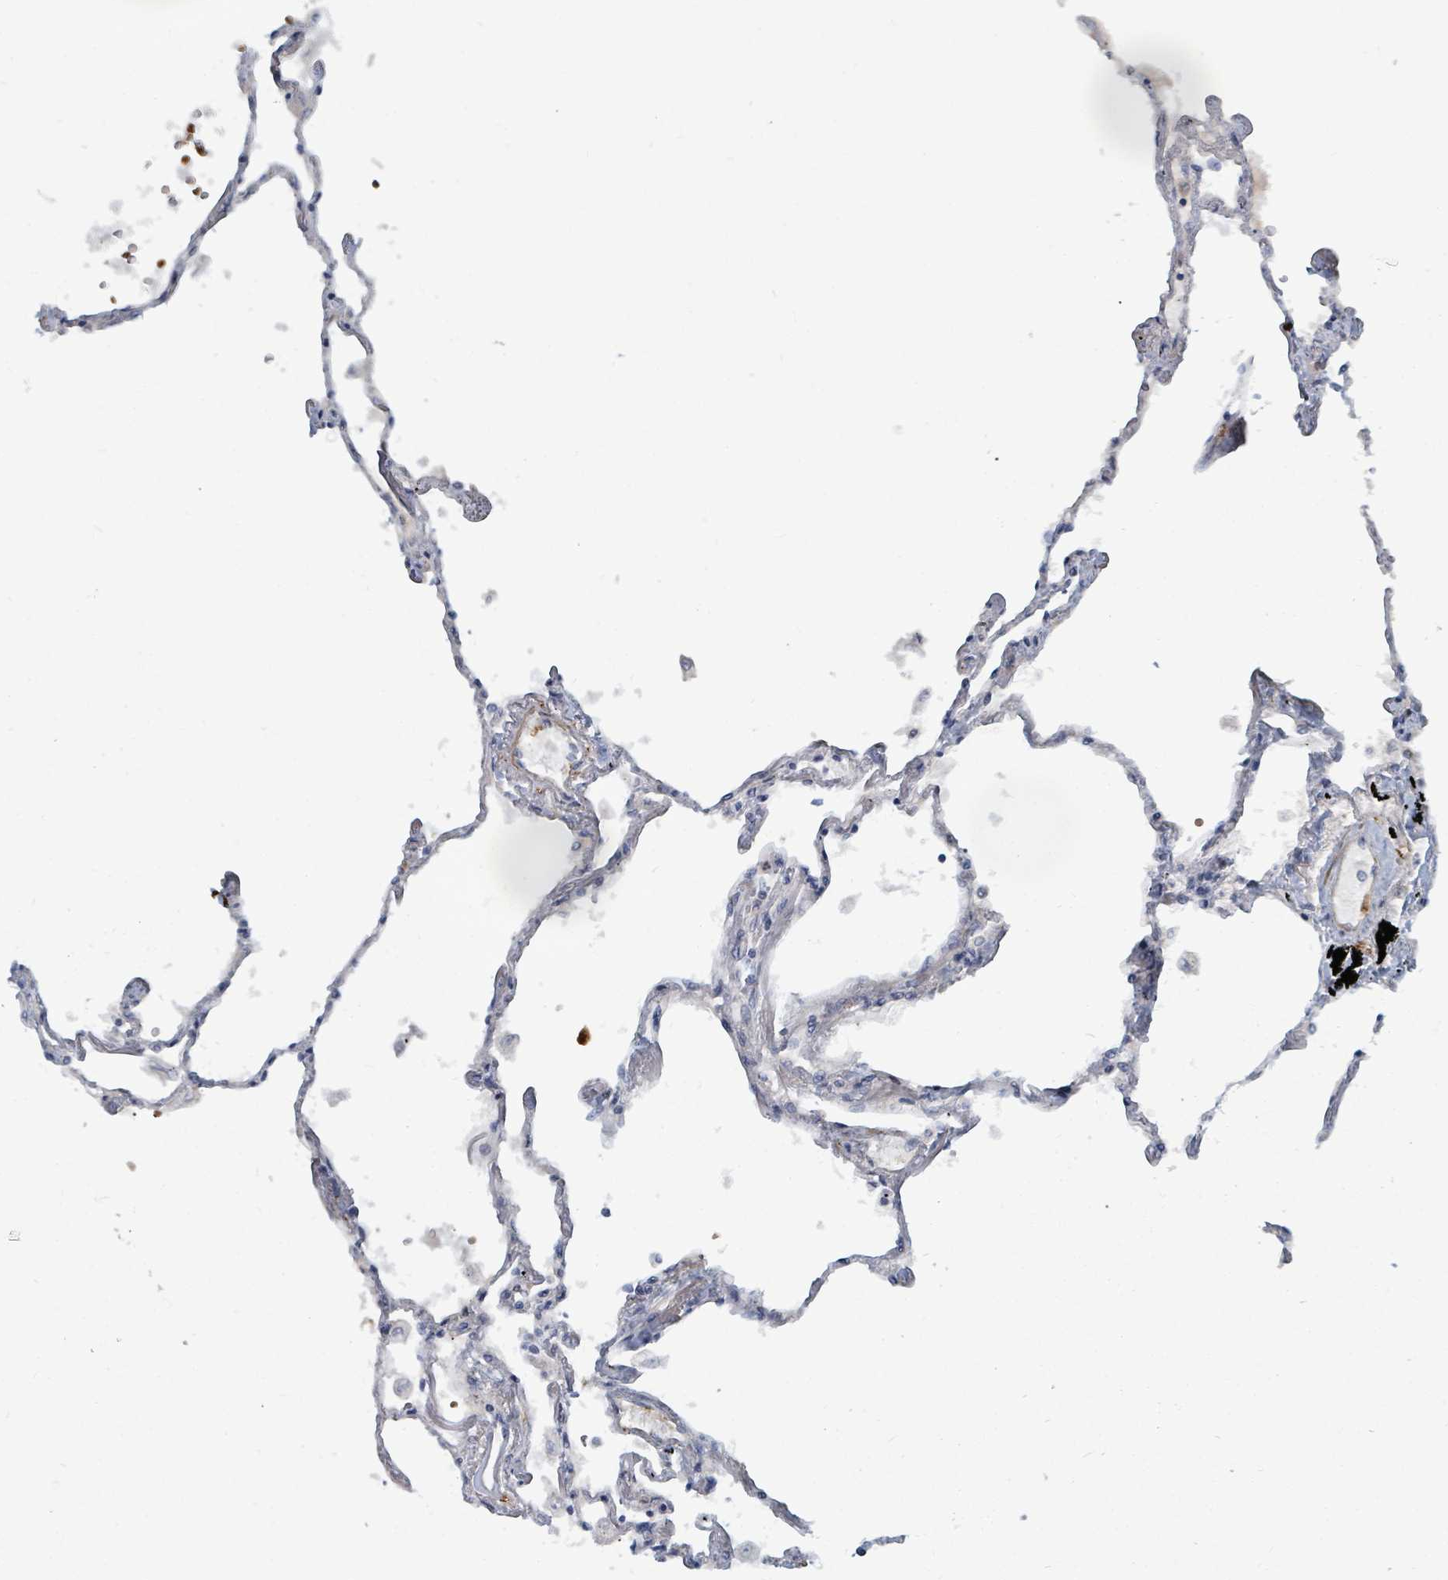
{"staining": {"intensity": "moderate", "quantity": "25%-75%", "location": "nuclear"}, "tissue": "lung", "cell_type": "Alveolar cells", "image_type": "normal", "snomed": [{"axis": "morphology", "description": "Normal tissue, NOS"}, {"axis": "topography", "description": "Lung"}], "caption": "High-magnification brightfield microscopy of benign lung stained with DAB (brown) and counterstained with hematoxylin (blue). alveolar cells exhibit moderate nuclear positivity is identified in about25%-75% of cells. (brown staining indicates protein expression, while blue staining denotes nuclei).", "gene": "TRDMT1", "patient": {"sex": "female", "age": 67}}